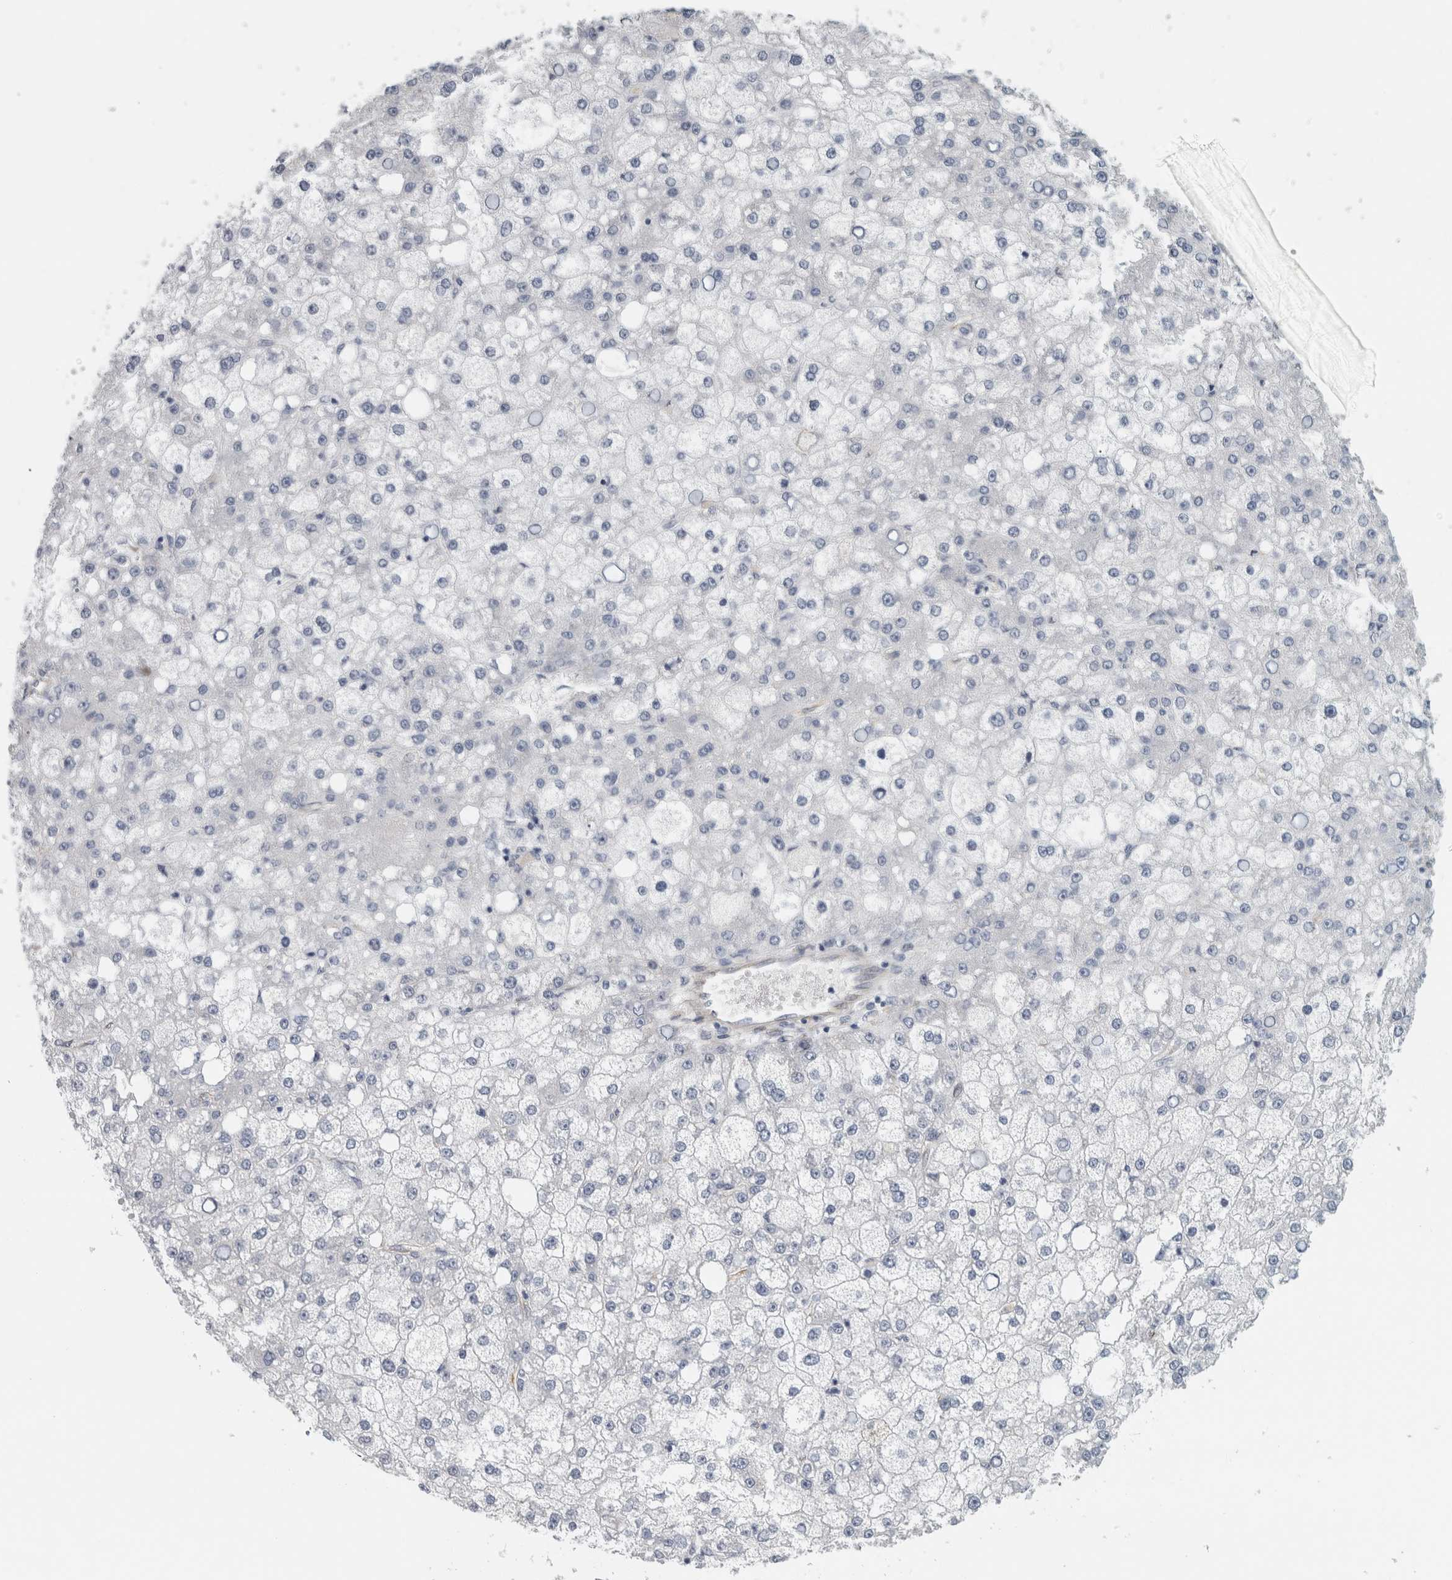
{"staining": {"intensity": "negative", "quantity": "none", "location": "none"}, "tissue": "liver cancer", "cell_type": "Tumor cells", "image_type": "cancer", "snomed": [{"axis": "morphology", "description": "Carcinoma, Hepatocellular, NOS"}, {"axis": "topography", "description": "Liver"}], "caption": "Human hepatocellular carcinoma (liver) stained for a protein using immunohistochemistry (IHC) displays no staining in tumor cells.", "gene": "B3GNT3", "patient": {"sex": "male", "age": 67}}